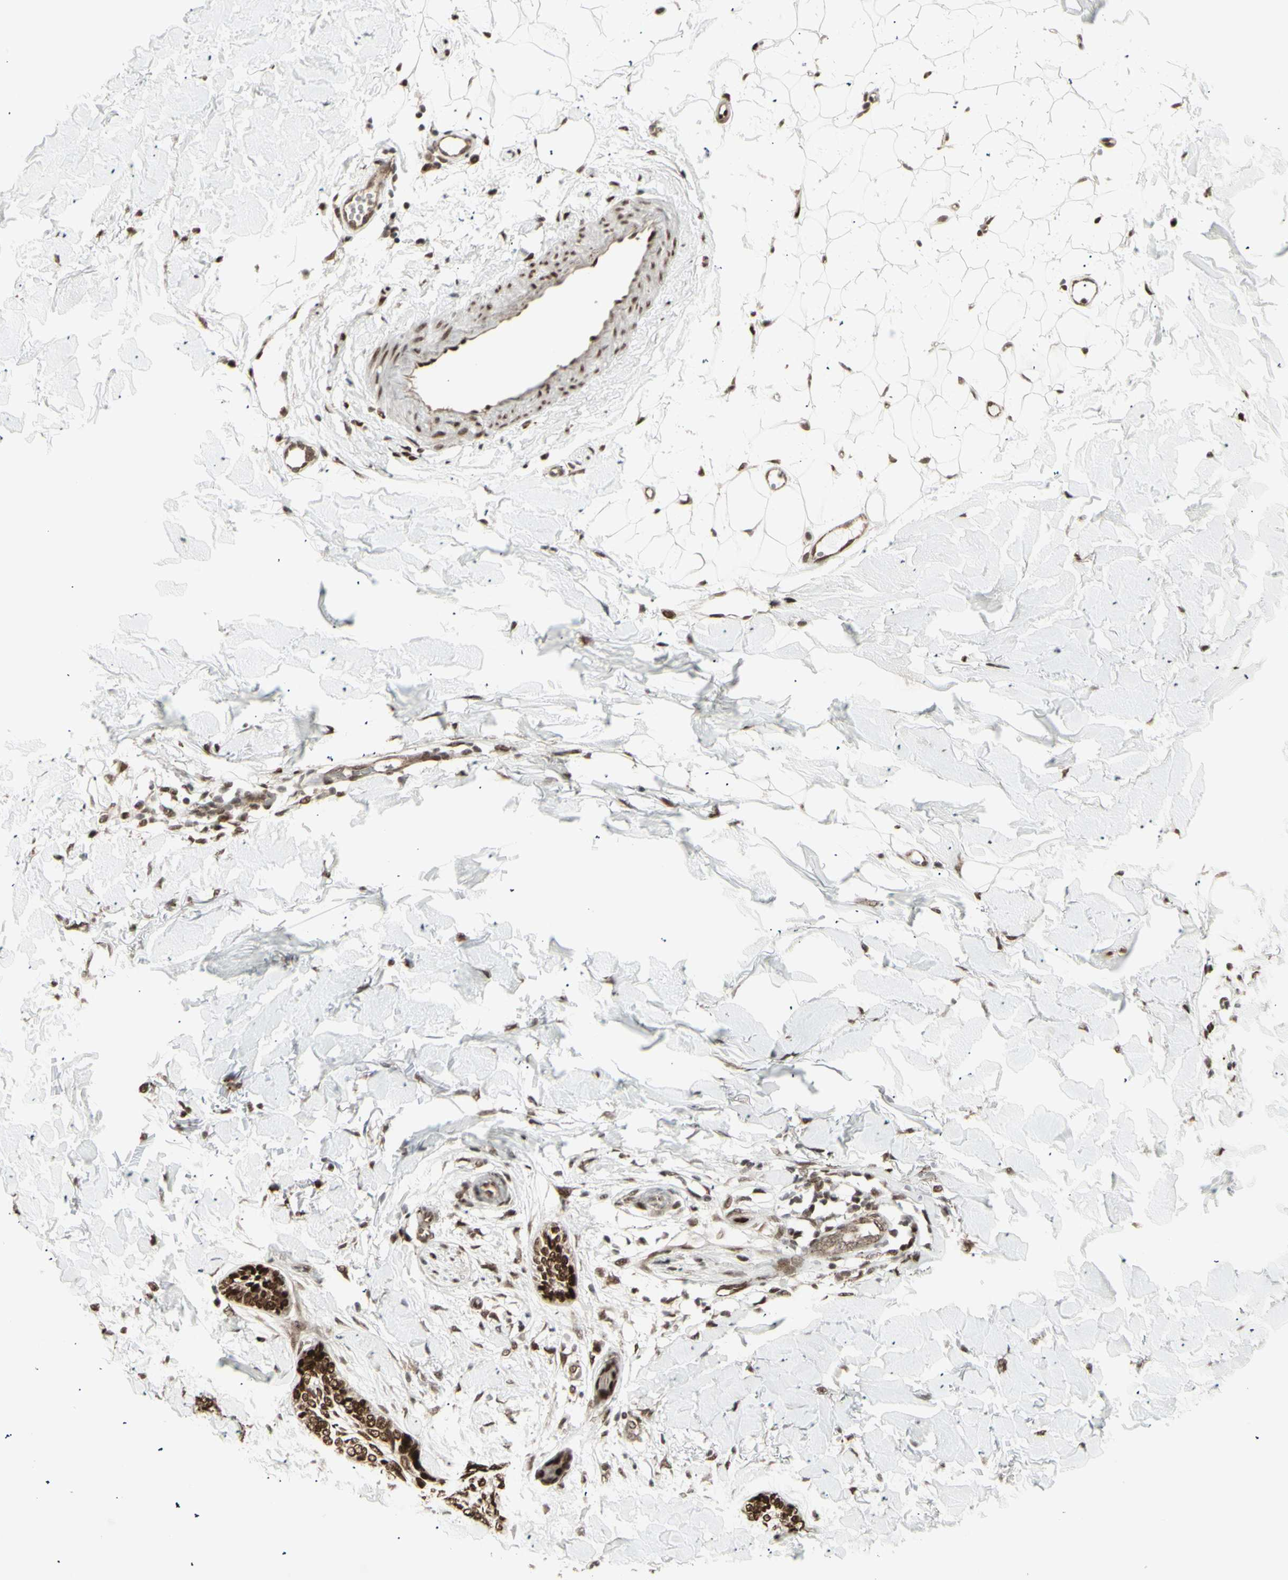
{"staining": {"intensity": "strong", "quantity": ">75%", "location": "cytoplasmic/membranous,nuclear"}, "tissue": "skin cancer", "cell_type": "Tumor cells", "image_type": "cancer", "snomed": [{"axis": "morphology", "description": "Basal cell carcinoma"}, {"axis": "topography", "description": "Skin"}], "caption": "Brown immunohistochemical staining in human skin cancer displays strong cytoplasmic/membranous and nuclear staining in approximately >75% of tumor cells.", "gene": "CBX1", "patient": {"sex": "female", "age": 58}}